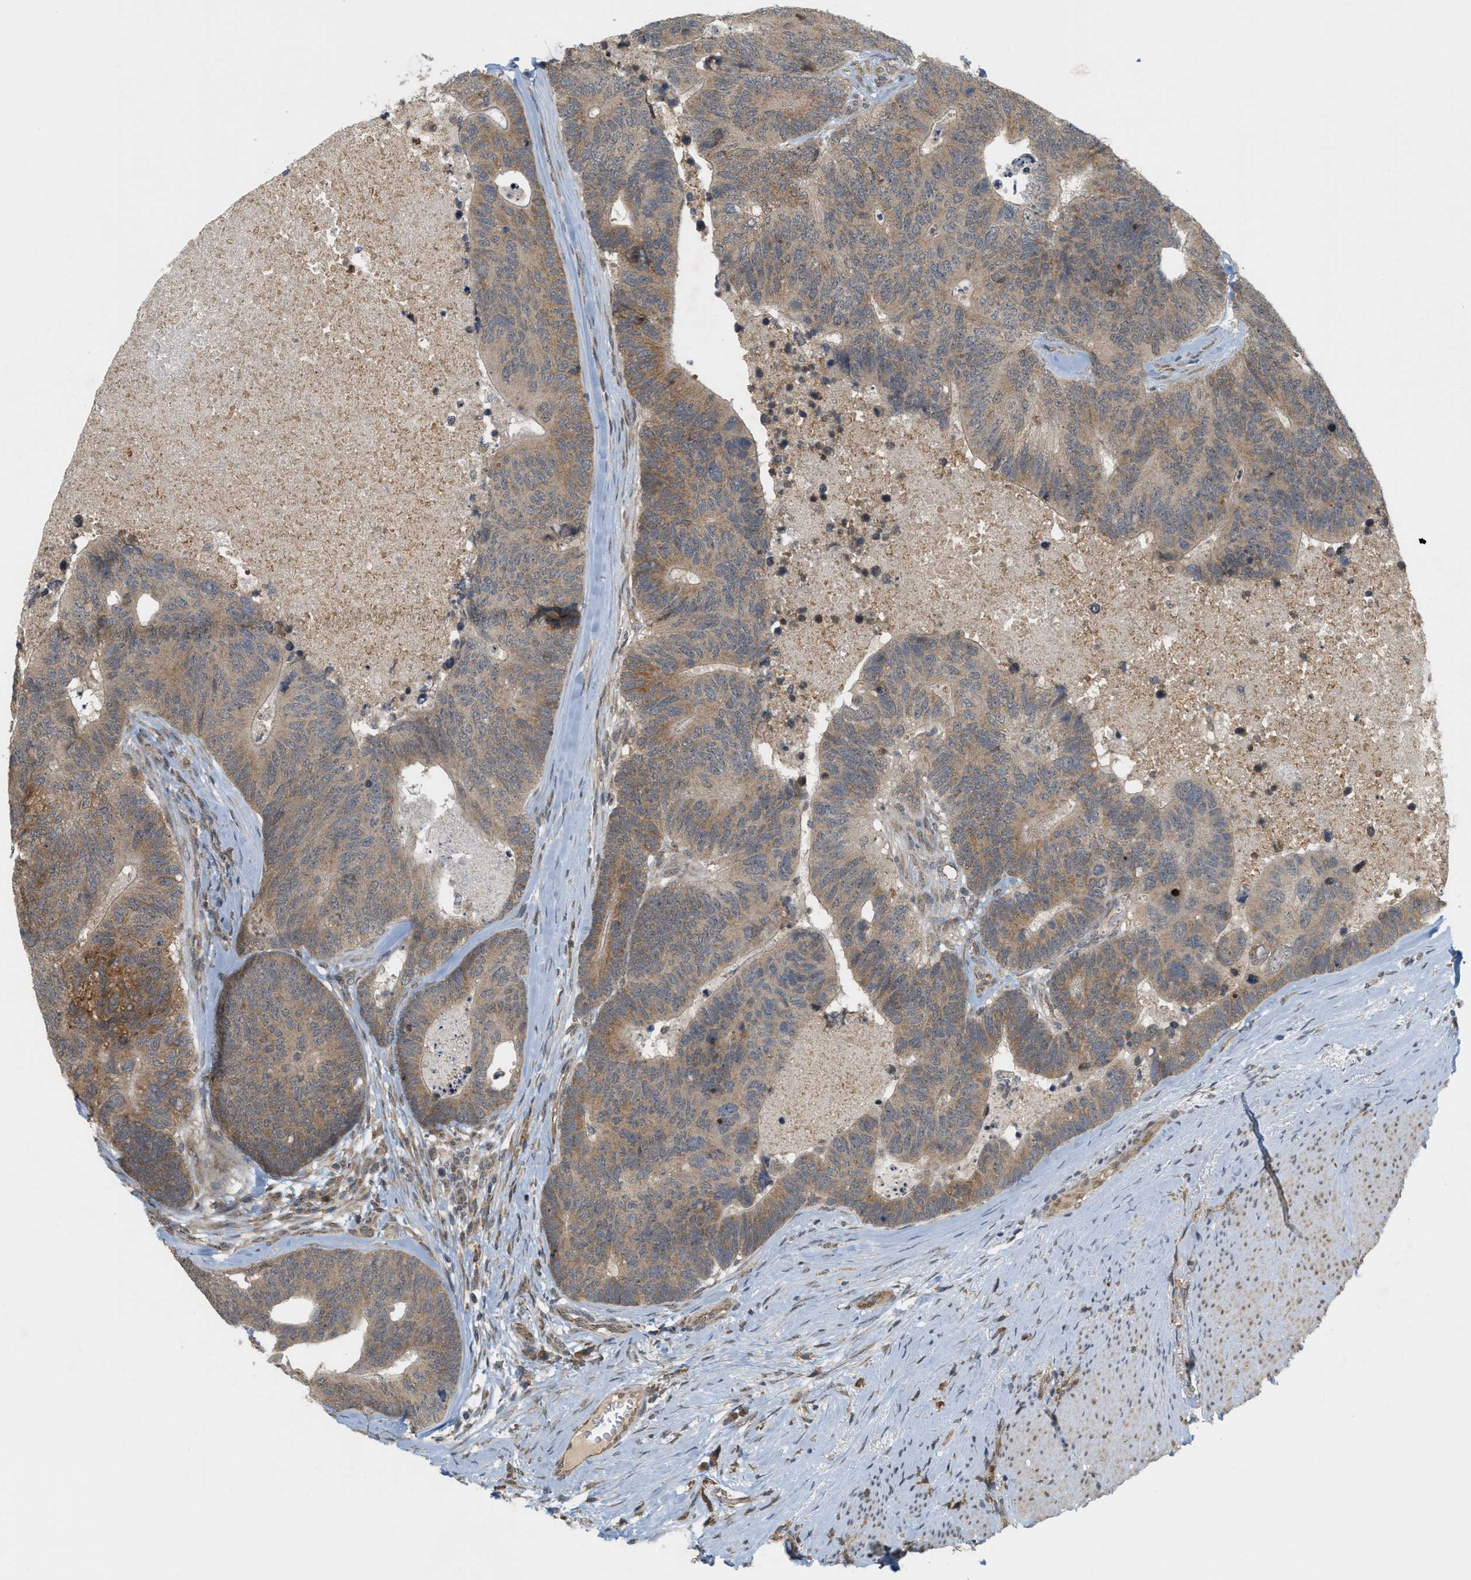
{"staining": {"intensity": "moderate", "quantity": ">75%", "location": "cytoplasmic/membranous"}, "tissue": "colorectal cancer", "cell_type": "Tumor cells", "image_type": "cancer", "snomed": [{"axis": "morphology", "description": "Adenocarcinoma, NOS"}, {"axis": "topography", "description": "Colon"}], "caption": "An image of colorectal cancer stained for a protein reveals moderate cytoplasmic/membranous brown staining in tumor cells.", "gene": "PRKD1", "patient": {"sex": "female", "age": 67}}